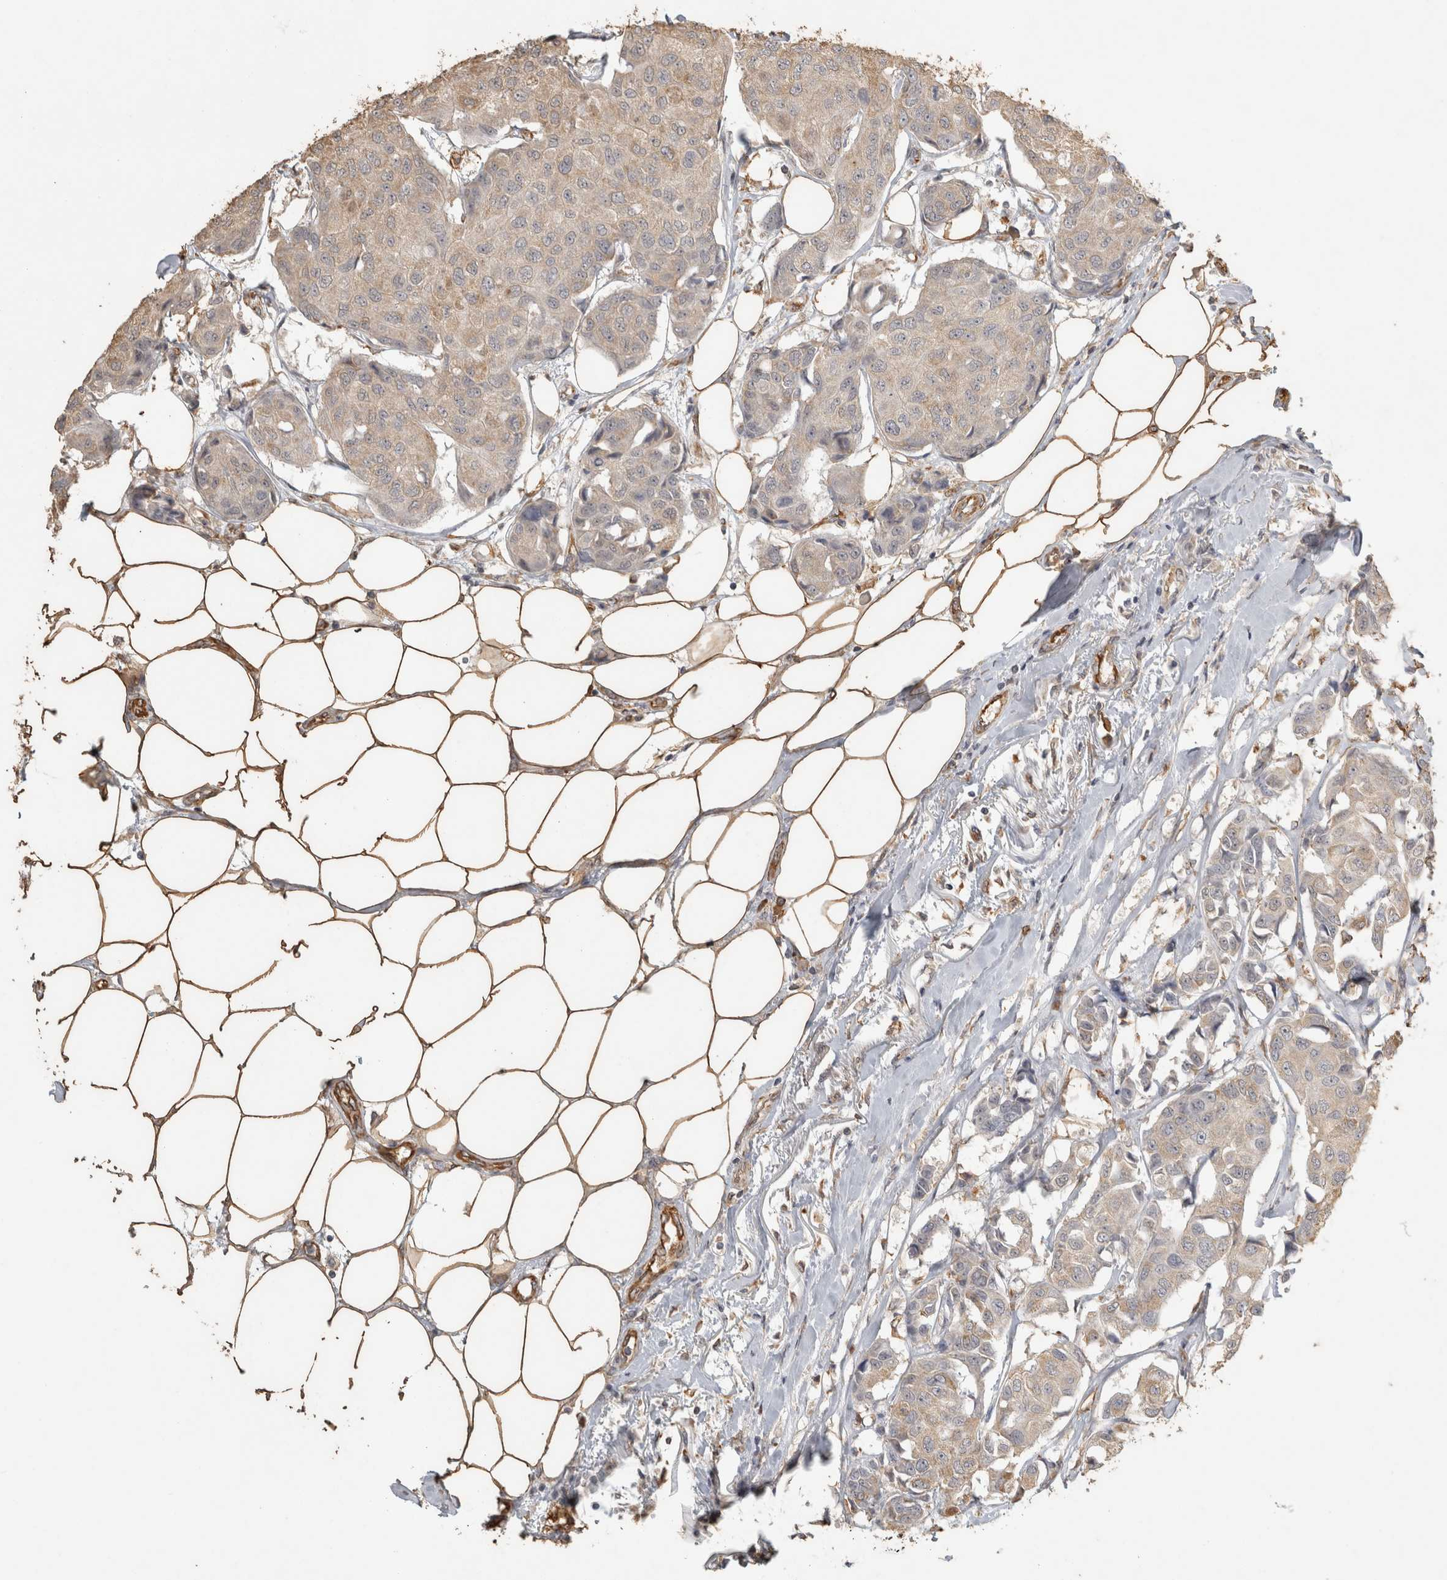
{"staining": {"intensity": "weak", "quantity": "<25%", "location": "cytoplasmic/membranous"}, "tissue": "breast cancer", "cell_type": "Tumor cells", "image_type": "cancer", "snomed": [{"axis": "morphology", "description": "Duct carcinoma"}, {"axis": "topography", "description": "Breast"}], "caption": "IHC of breast infiltrating ductal carcinoma demonstrates no staining in tumor cells.", "gene": "REPS2", "patient": {"sex": "female", "age": 80}}